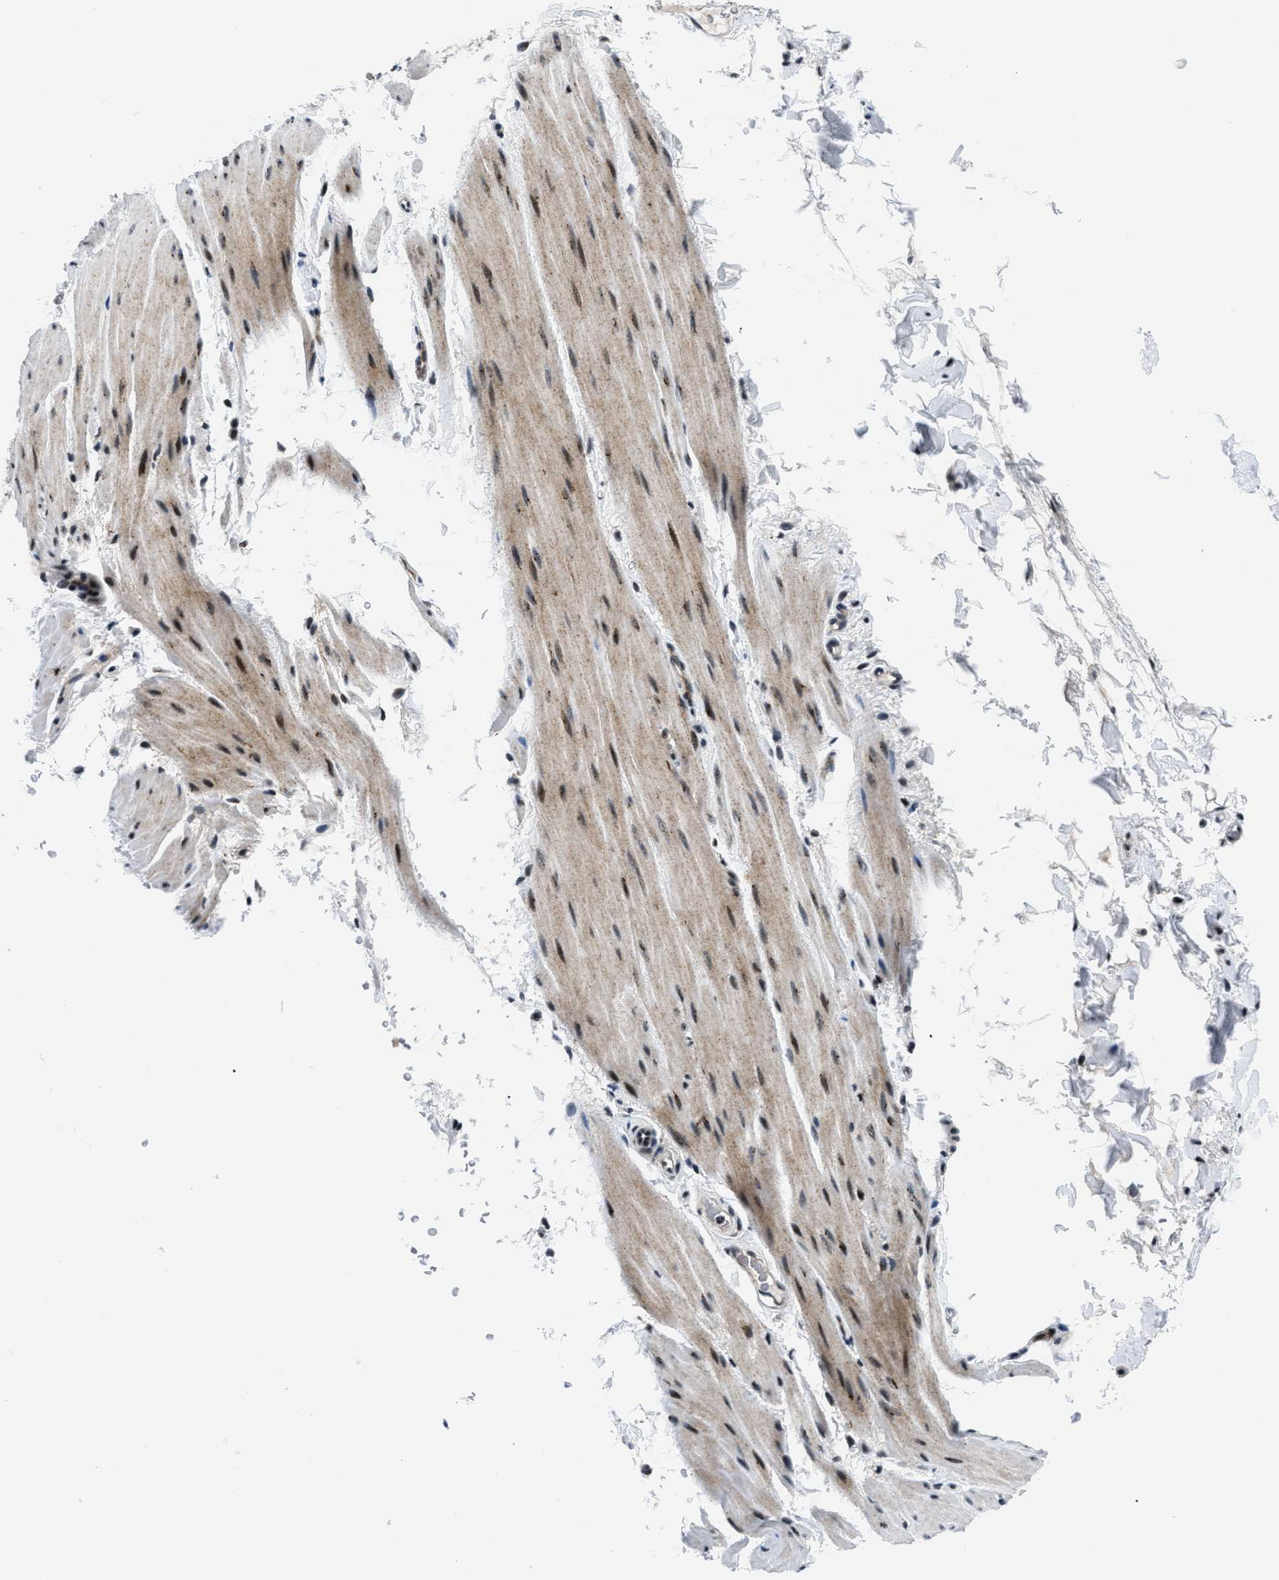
{"staining": {"intensity": "strong", "quantity": ">75%", "location": "nuclear"}, "tissue": "smooth muscle", "cell_type": "Smooth muscle cells", "image_type": "normal", "snomed": [{"axis": "morphology", "description": "Normal tissue, NOS"}, {"axis": "topography", "description": "Smooth muscle"}, {"axis": "topography", "description": "Colon"}], "caption": "A high-resolution histopathology image shows IHC staining of unremarkable smooth muscle, which reveals strong nuclear staining in about >75% of smooth muscle cells. (brown staining indicates protein expression, while blue staining denotes nuclei).", "gene": "SMARCB1", "patient": {"sex": "male", "age": 67}}